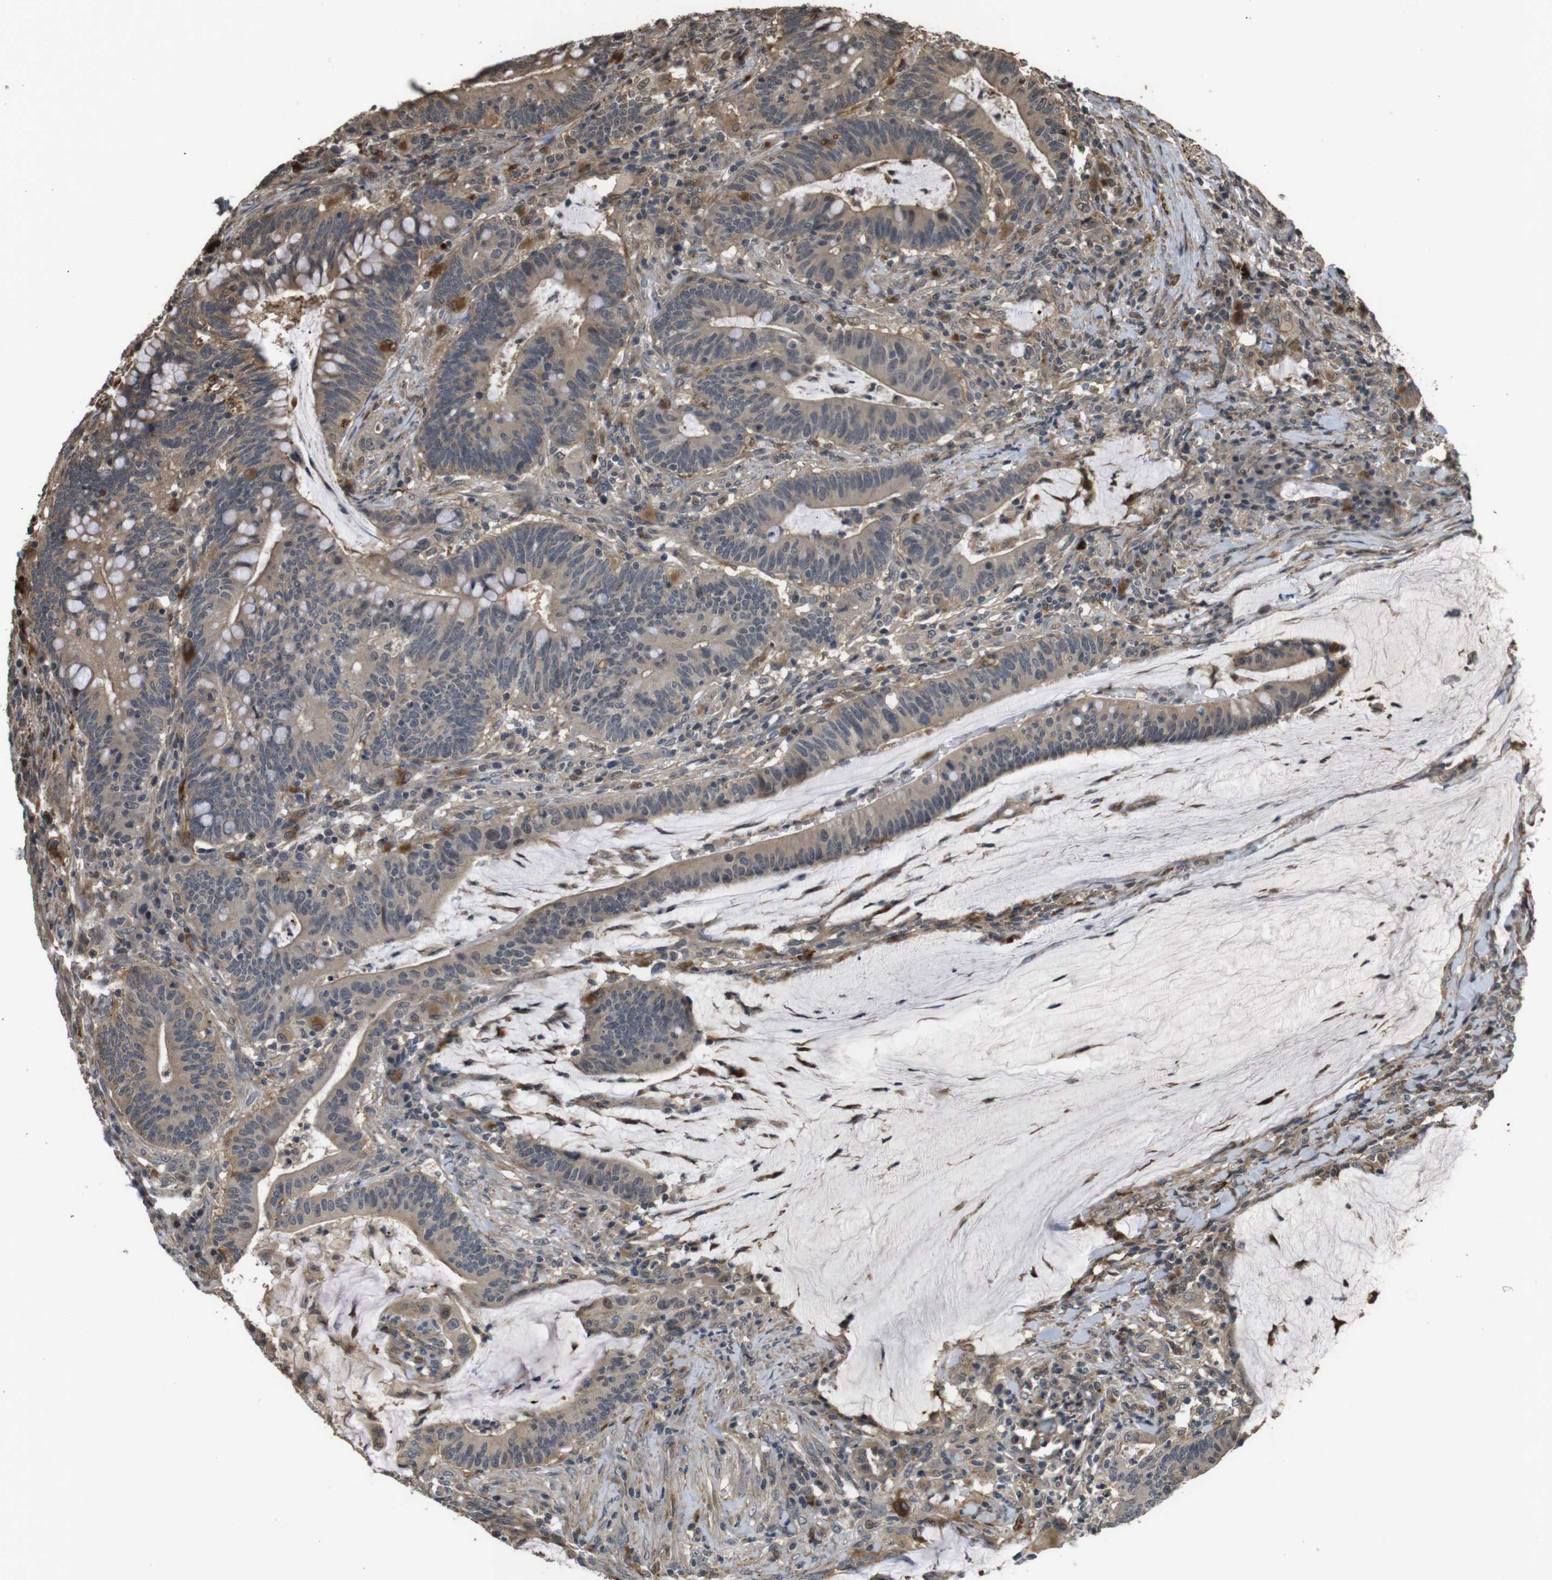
{"staining": {"intensity": "weak", "quantity": ">75%", "location": "cytoplasmic/membranous"}, "tissue": "colorectal cancer", "cell_type": "Tumor cells", "image_type": "cancer", "snomed": [{"axis": "morphology", "description": "Normal tissue, NOS"}, {"axis": "morphology", "description": "Adenocarcinoma, NOS"}, {"axis": "topography", "description": "Colon"}], "caption": "This image reveals colorectal cancer stained with IHC to label a protein in brown. The cytoplasmic/membranous of tumor cells show weak positivity for the protein. Nuclei are counter-stained blue.", "gene": "FZD10", "patient": {"sex": "female", "age": 66}}